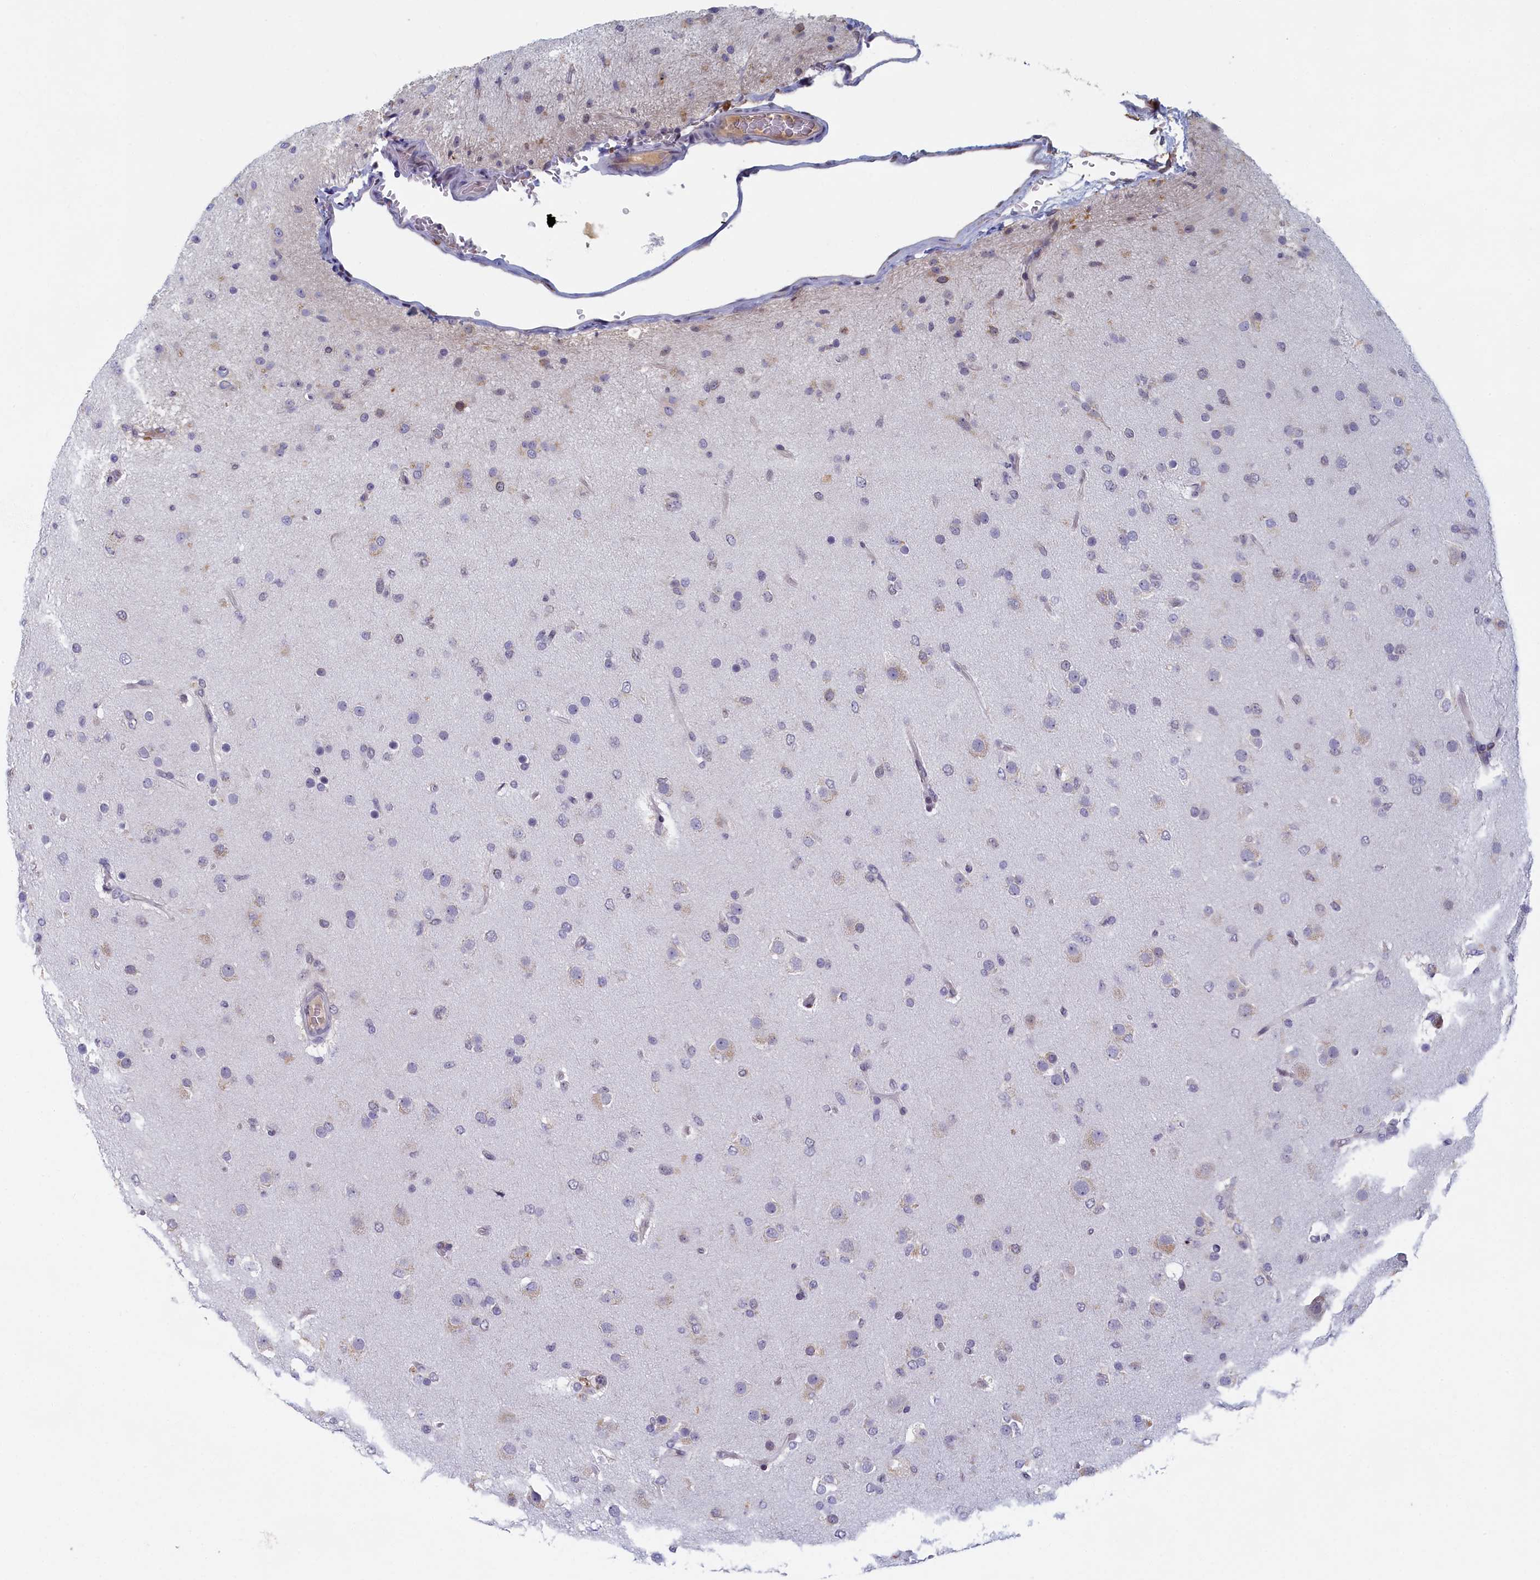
{"staining": {"intensity": "negative", "quantity": "none", "location": "none"}, "tissue": "glioma", "cell_type": "Tumor cells", "image_type": "cancer", "snomed": [{"axis": "morphology", "description": "Glioma, malignant, Low grade"}, {"axis": "topography", "description": "Brain"}], "caption": "This photomicrograph is of malignant low-grade glioma stained with immunohistochemistry (IHC) to label a protein in brown with the nuclei are counter-stained blue. There is no positivity in tumor cells.", "gene": "DNAJC17", "patient": {"sex": "male", "age": 65}}